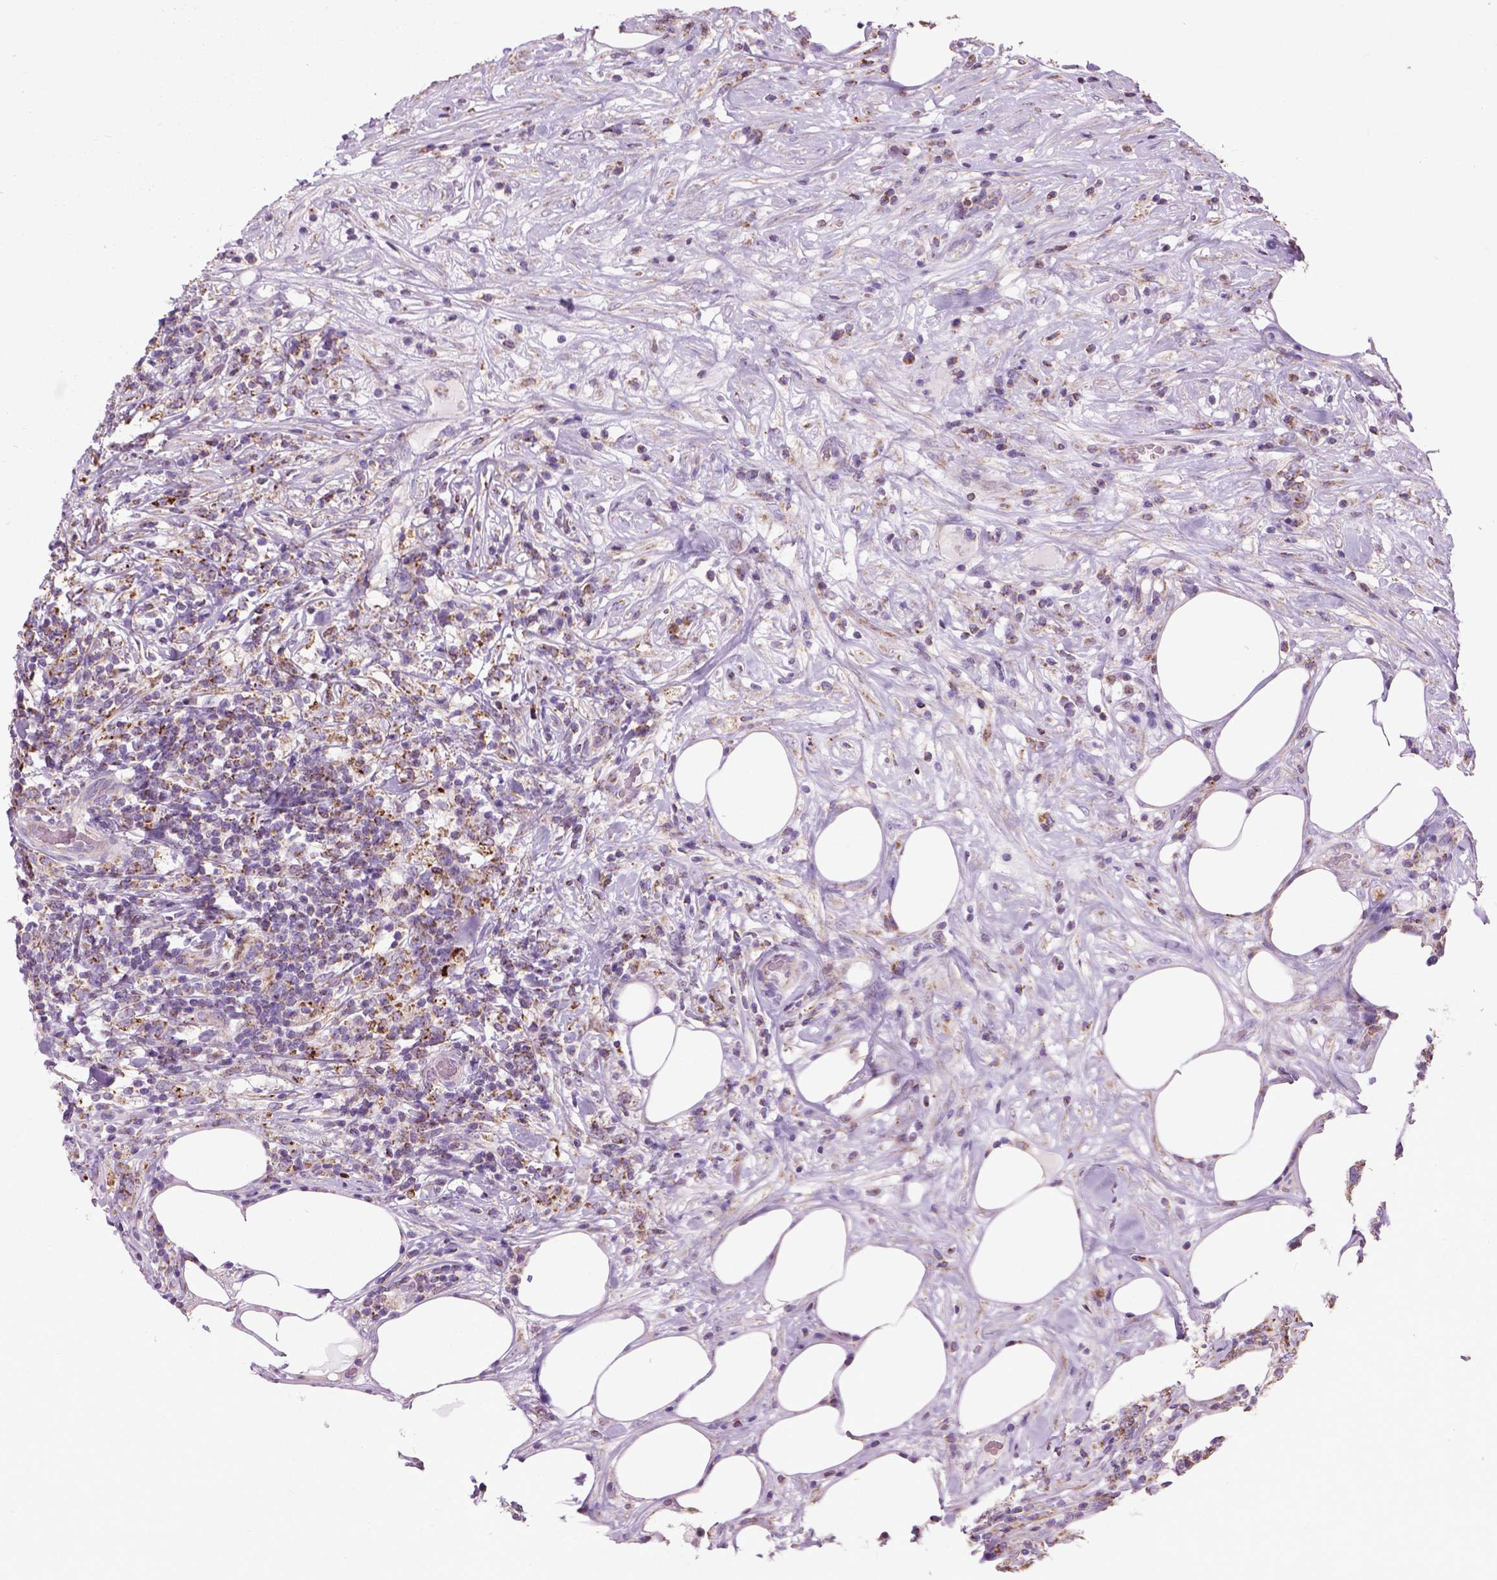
{"staining": {"intensity": "moderate", "quantity": "25%-75%", "location": "cytoplasmic/membranous"}, "tissue": "lymphoma", "cell_type": "Tumor cells", "image_type": "cancer", "snomed": [{"axis": "morphology", "description": "Malignant lymphoma, non-Hodgkin's type, High grade"}, {"axis": "topography", "description": "Lymph node"}], "caption": "Immunohistochemical staining of lymphoma displays moderate cytoplasmic/membranous protein positivity in about 25%-75% of tumor cells.", "gene": "VDAC1", "patient": {"sex": "female", "age": 84}}